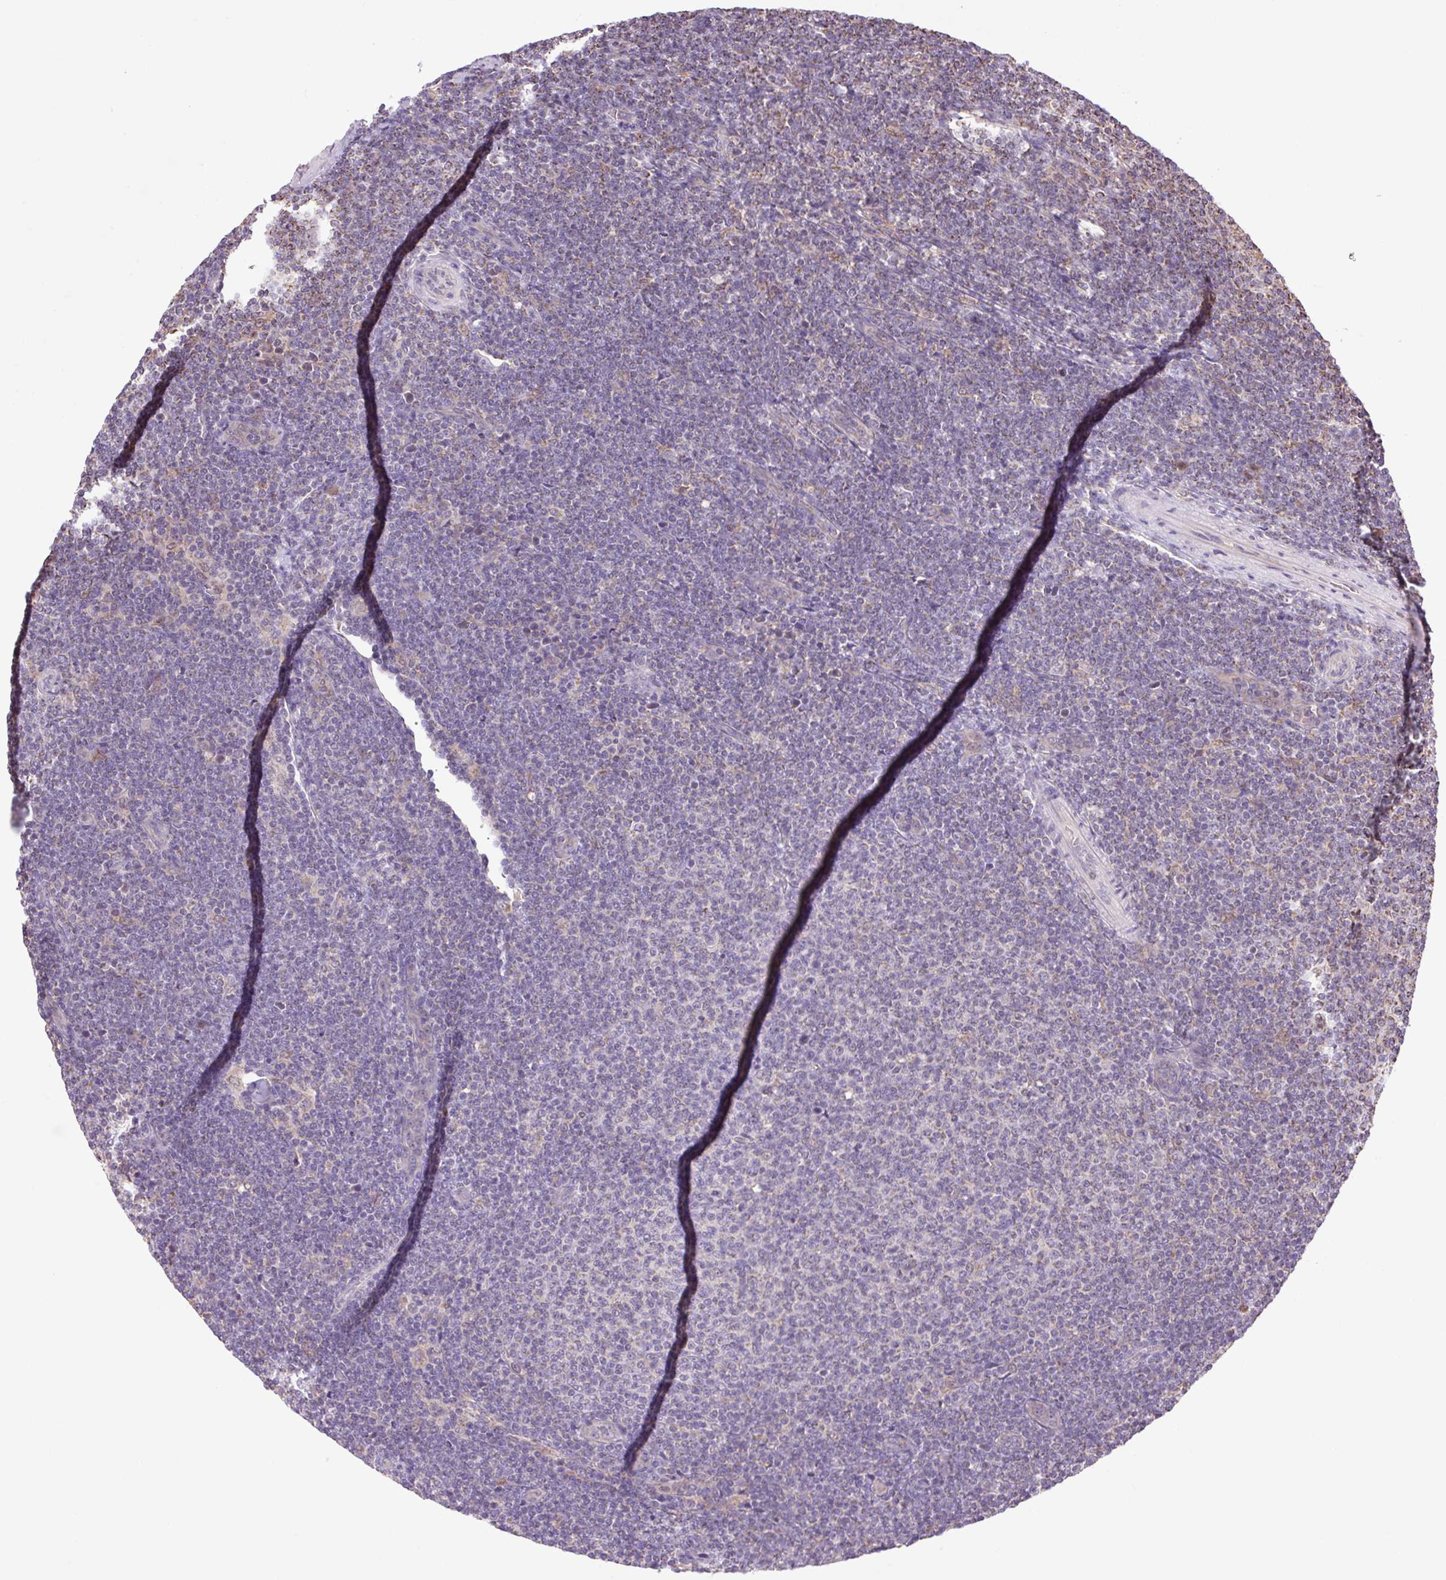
{"staining": {"intensity": "negative", "quantity": "none", "location": "none"}, "tissue": "lymphoma", "cell_type": "Tumor cells", "image_type": "cancer", "snomed": [{"axis": "morphology", "description": "Malignant lymphoma, non-Hodgkin's type, Low grade"}, {"axis": "topography", "description": "Lymph node"}], "caption": "This is an IHC micrograph of human malignant lymphoma, non-Hodgkin's type (low-grade). There is no staining in tumor cells.", "gene": "PLCG1", "patient": {"sex": "male", "age": 66}}